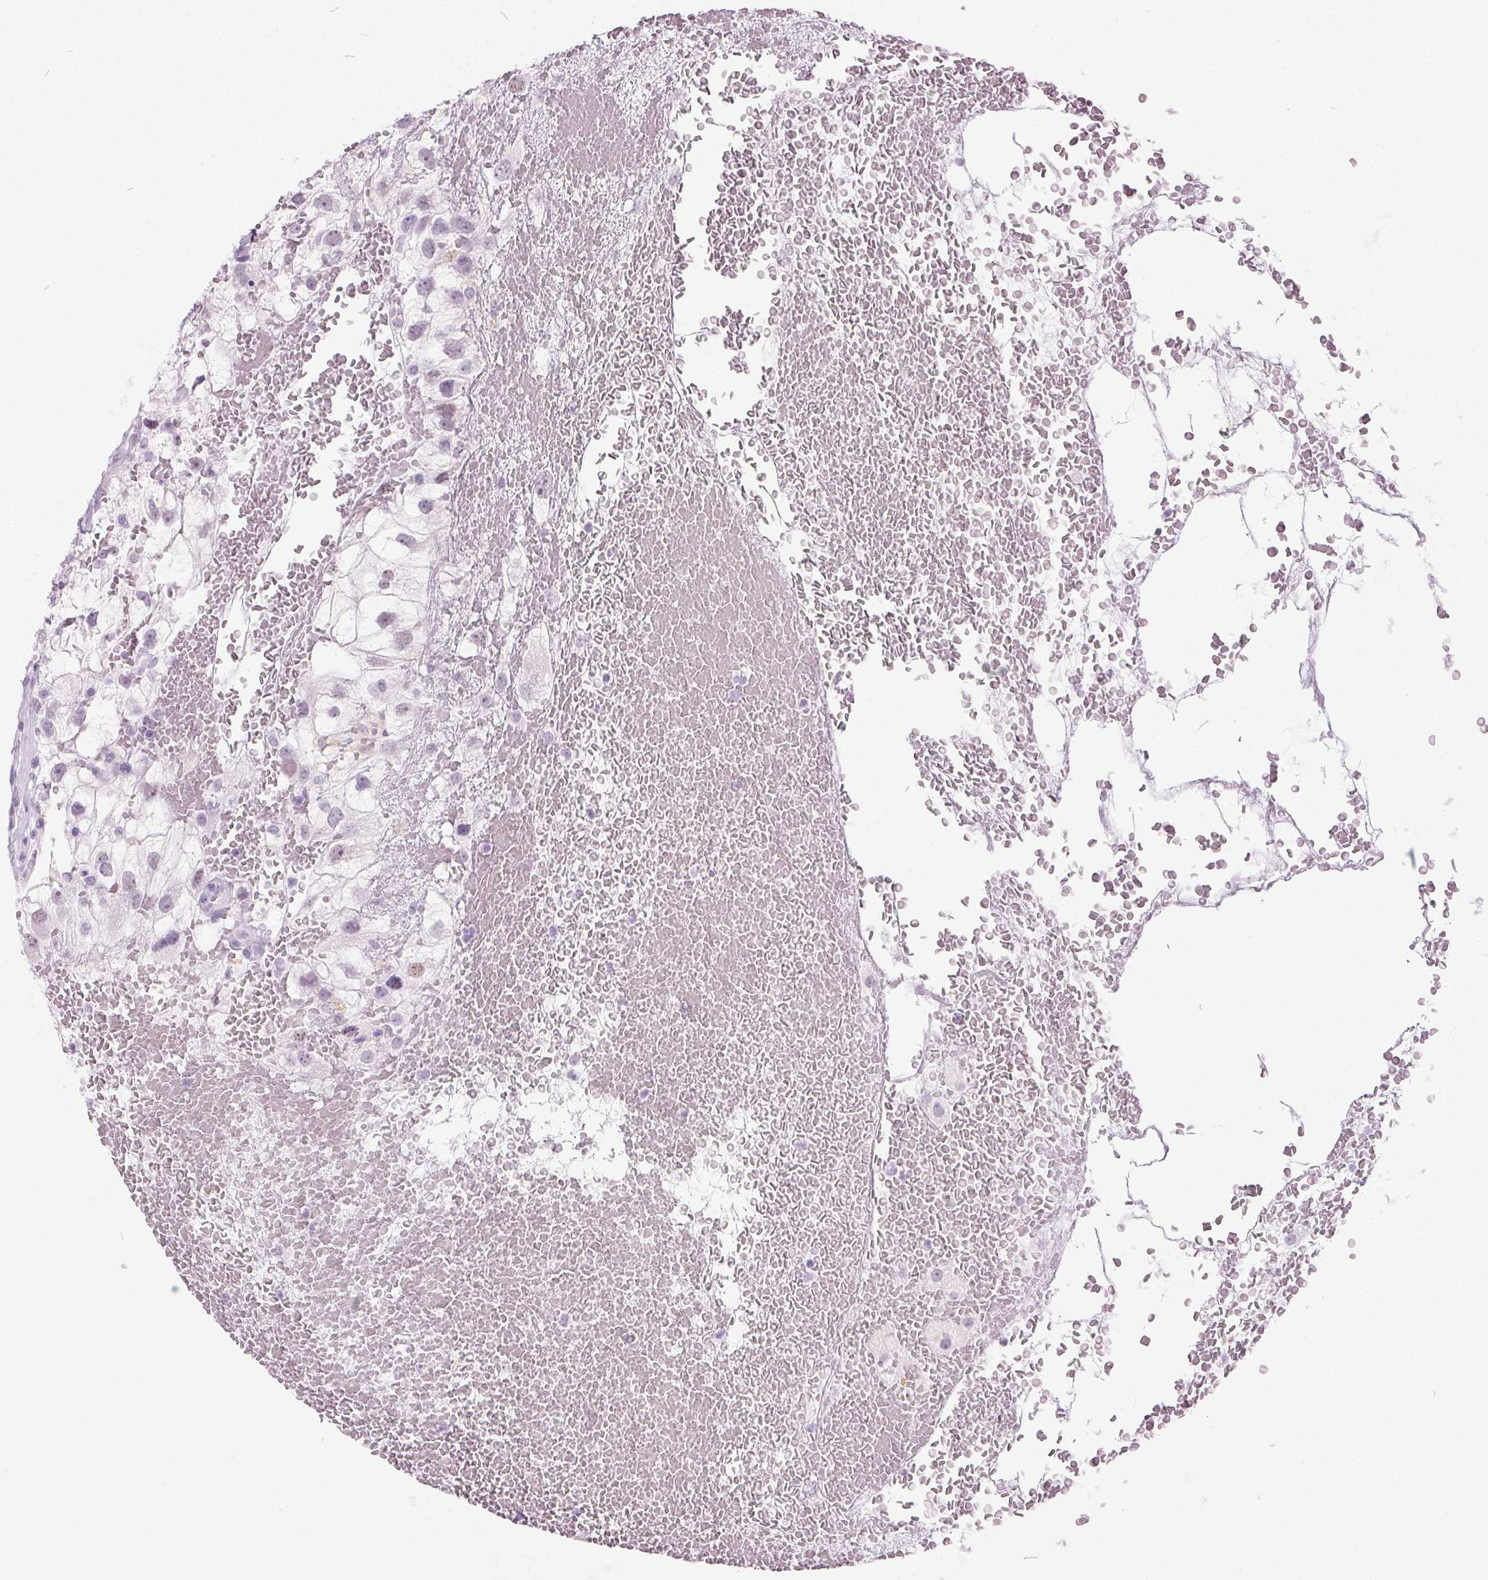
{"staining": {"intensity": "negative", "quantity": "none", "location": "none"}, "tissue": "renal cancer", "cell_type": "Tumor cells", "image_type": "cancer", "snomed": [{"axis": "morphology", "description": "Adenocarcinoma, NOS"}, {"axis": "topography", "description": "Kidney"}], "caption": "A photomicrograph of renal cancer (adenocarcinoma) stained for a protein shows no brown staining in tumor cells. (Brightfield microscopy of DAB (3,3'-diaminobenzidine) immunohistochemistry at high magnification).", "gene": "ODAD2", "patient": {"sex": "male", "age": 59}}